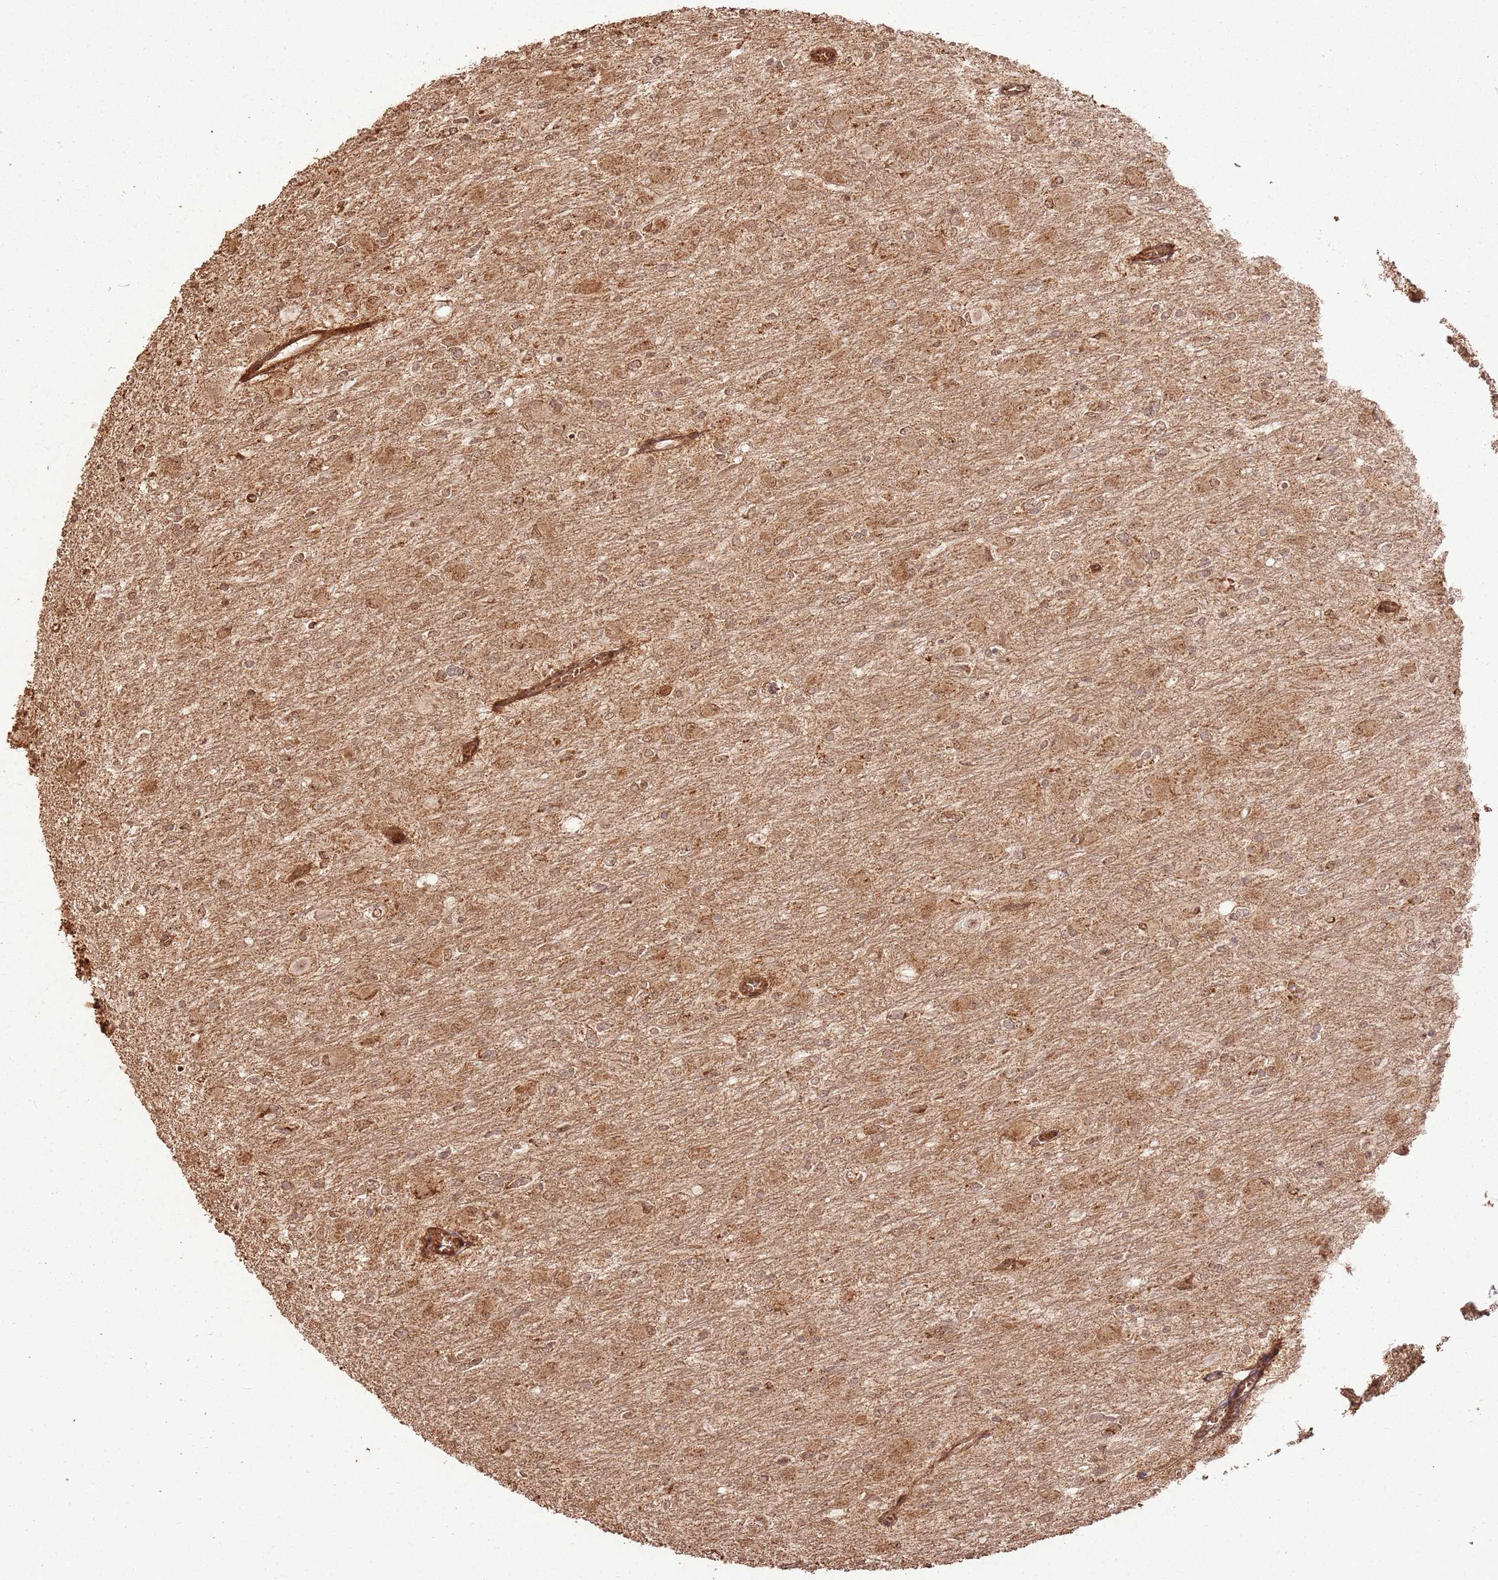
{"staining": {"intensity": "moderate", "quantity": ">75%", "location": "cytoplasmic/membranous"}, "tissue": "glioma", "cell_type": "Tumor cells", "image_type": "cancer", "snomed": [{"axis": "morphology", "description": "Glioma, malignant, High grade"}, {"axis": "topography", "description": "Cerebral cortex"}], "caption": "DAB (3,3'-diaminobenzidine) immunohistochemical staining of human glioma shows moderate cytoplasmic/membranous protein staining in about >75% of tumor cells.", "gene": "MRPS6", "patient": {"sex": "female", "age": 36}}